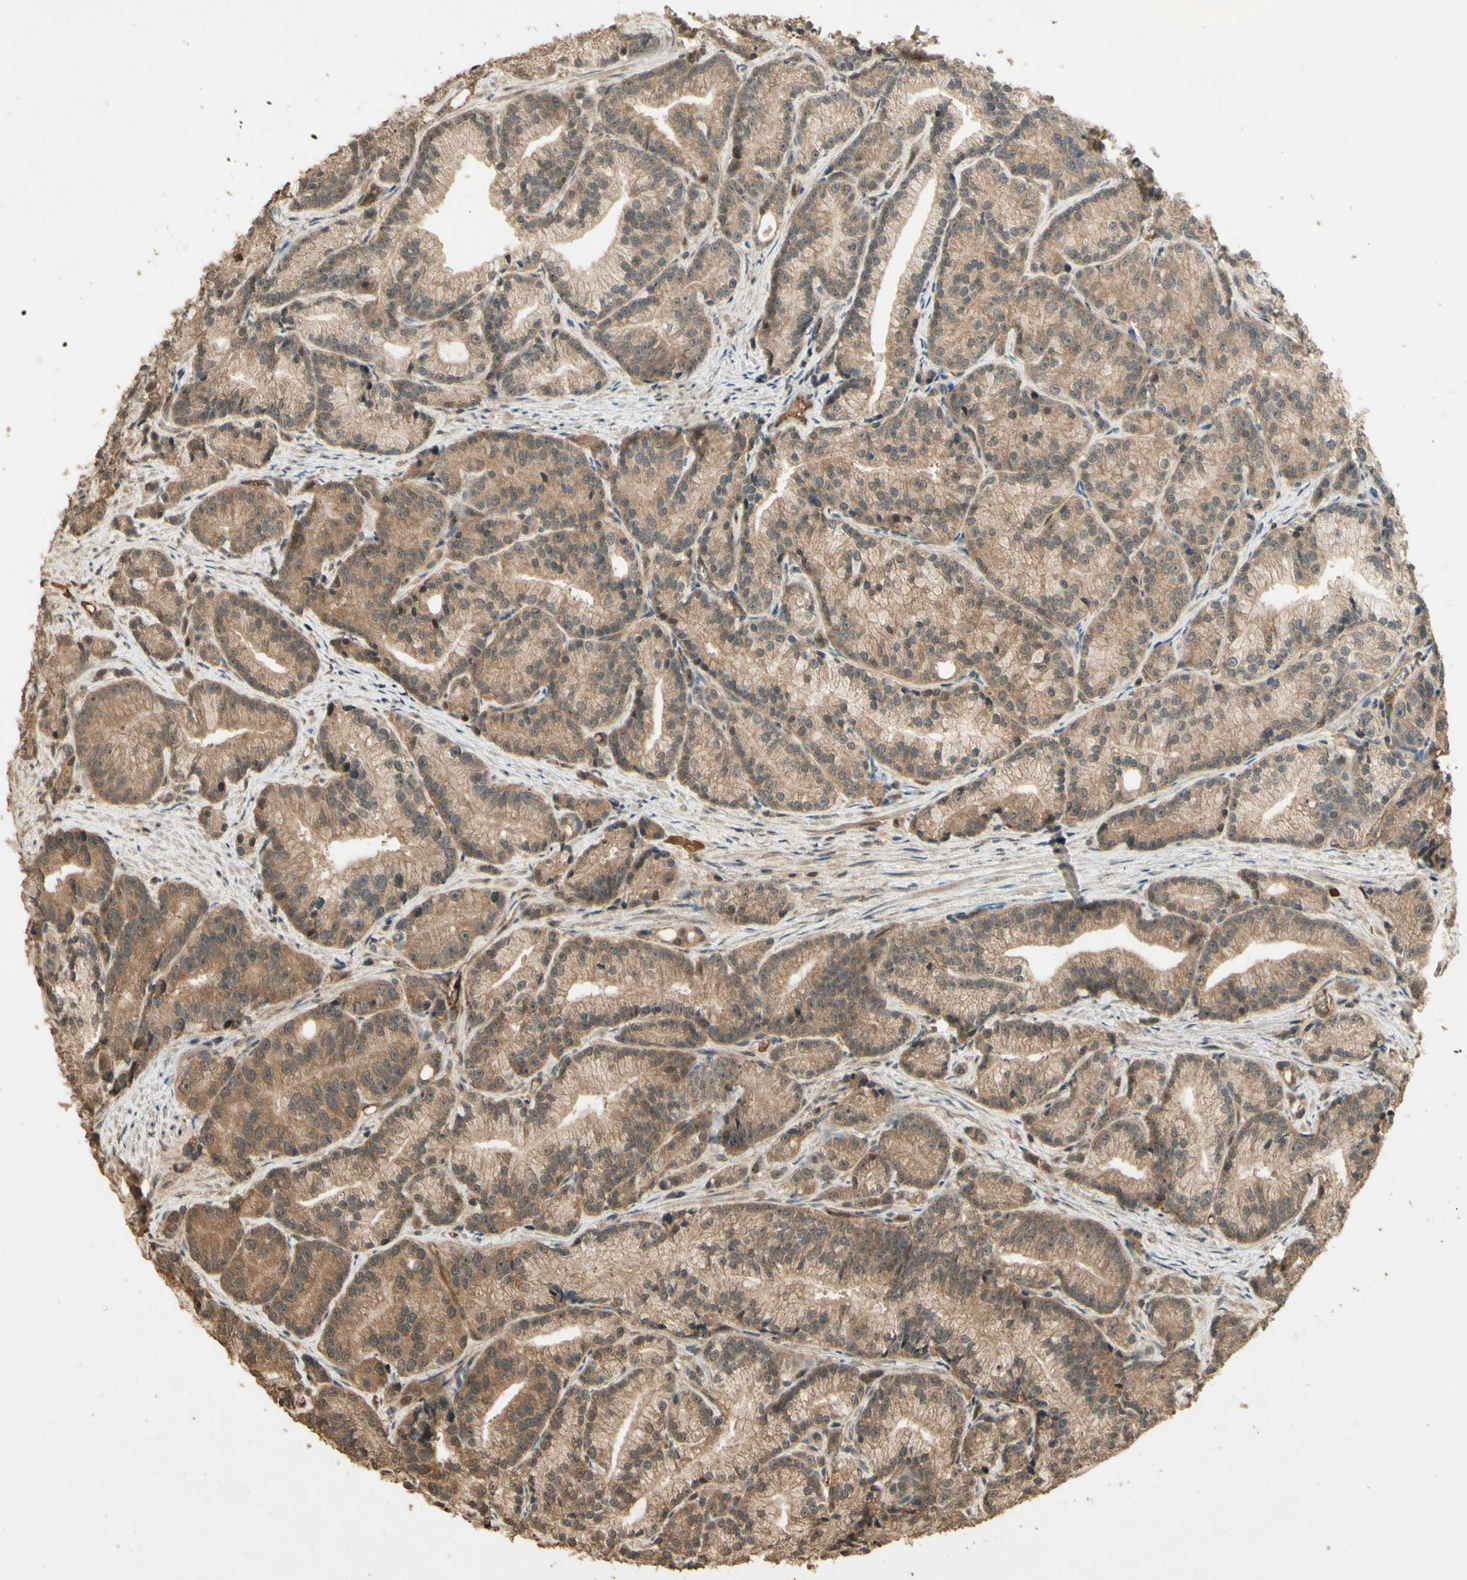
{"staining": {"intensity": "moderate", "quantity": ">75%", "location": "cytoplasmic/membranous"}, "tissue": "prostate cancer", "cell_type": "Tumor cells", "image_type": "cancer", "snomed": [{"axis": "morphology", "description": "Adenocarcinoma, Low grade"}, {"axis": "topography", "description": "Prostate"}], "caption": "Human prostate low-grade adenocarcinoma stained with a brown dye demonstrates moderate cytoplasmic/membranous positive positivity in approximately >75% of tumor cells.", "gene": "SMAD9", "patient": {"sex": "male", "age": 89}}